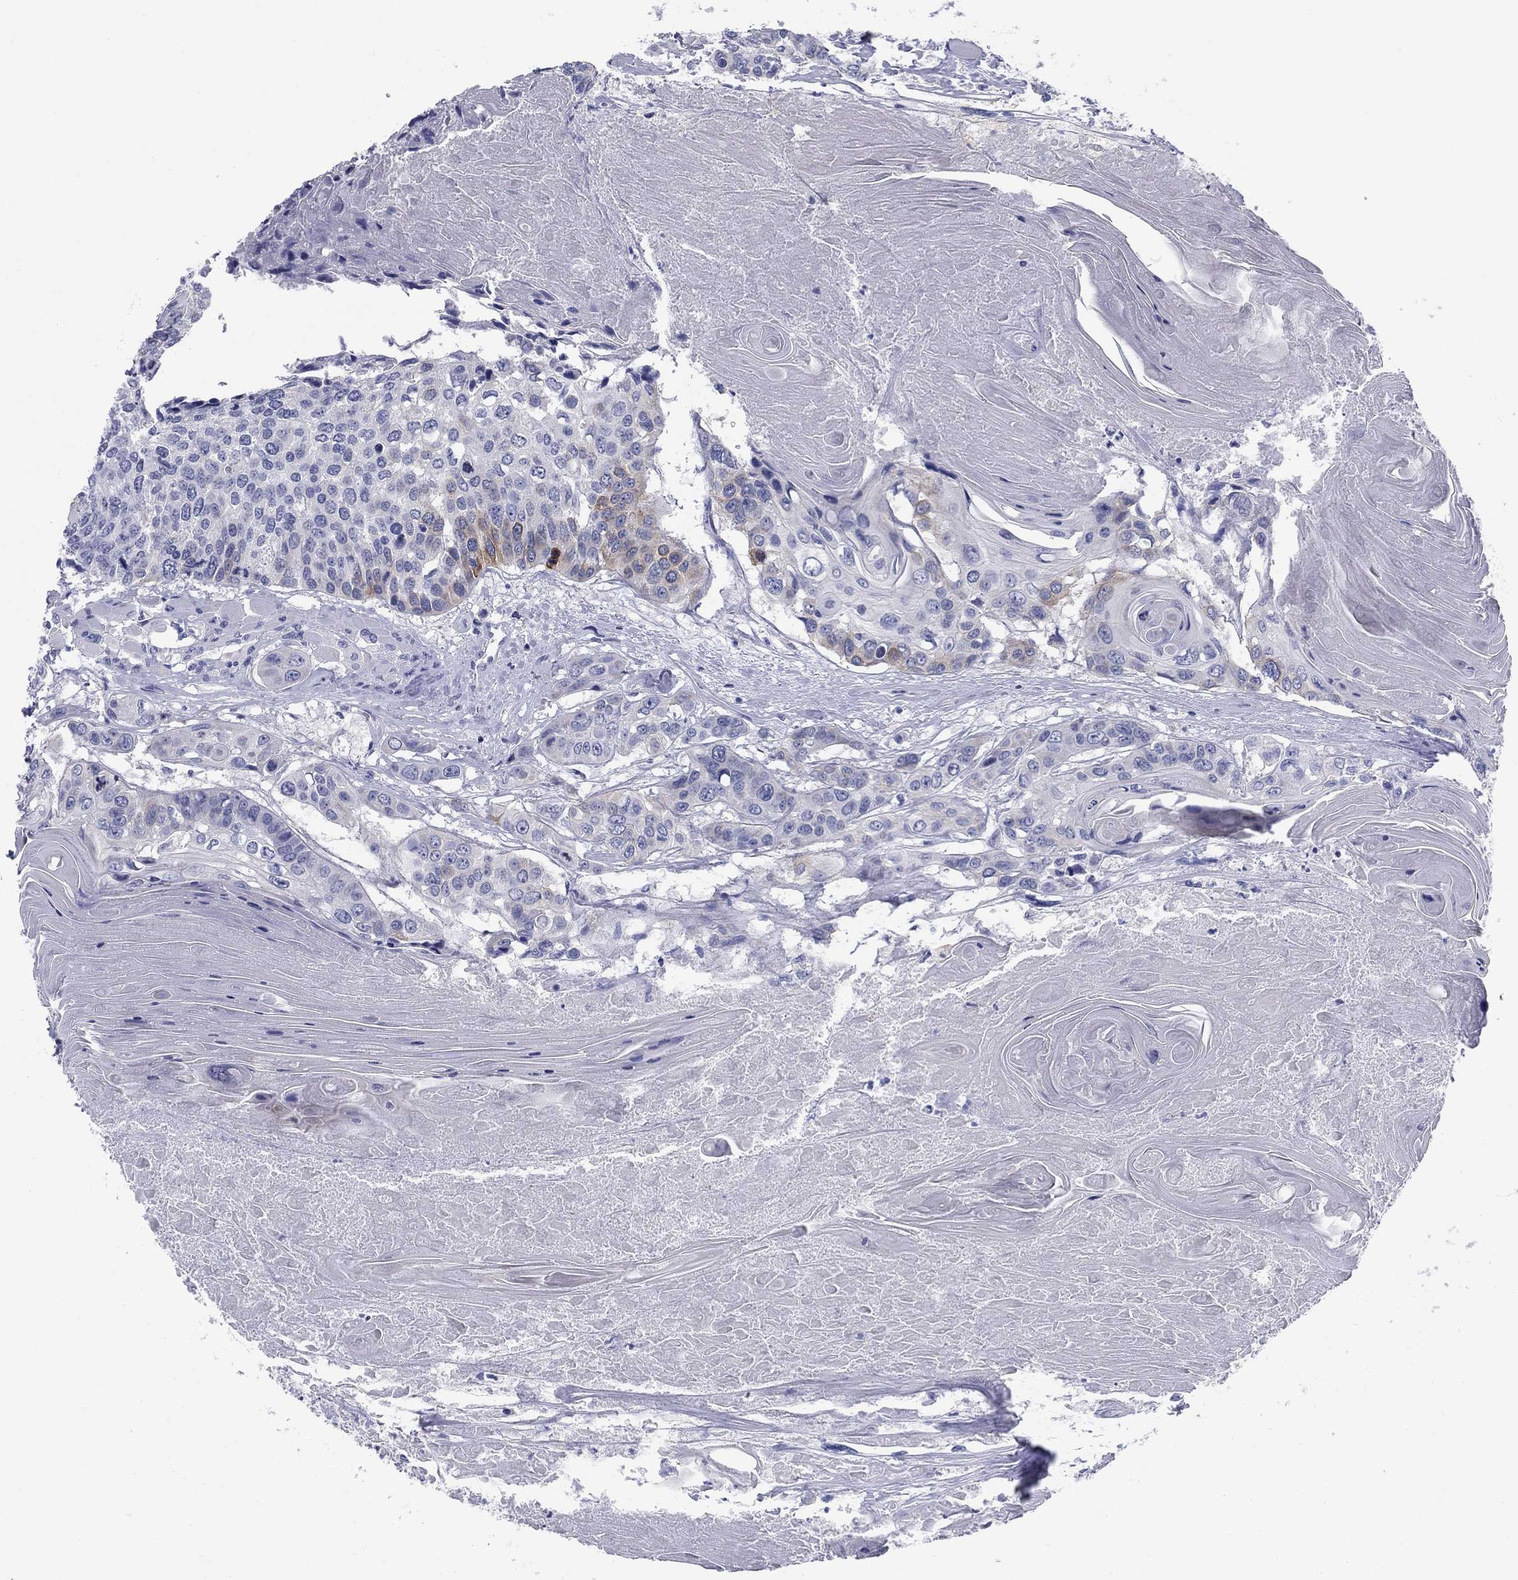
{"staining": {"intensity": "weak", "quantity": "<25%", "location": "cytoplasmic/membranous"}, "tissue": "head and neck cancer", "cell_type": "Tumor cells", "image_type": "cancer", "snomed": [{"axis": "morphology", "description": "Squamous cell carcinoma, NOS"}, {"axis": "topography", "description": "Oral tissue"}, {"axis": "topography", "description": "Head-Neck"}], "caption": "Immunohistochemistry image of neoplastic tissue: squamous cell carcinoma (head and neck) stained with DAB (3,3'-diaminobenzidine) demonstrates no significant protein expression in tumor cells. Nuclei are stained in blue.", "gene": "KCNH1", "patient": {"sex": "male", "age": 56}}